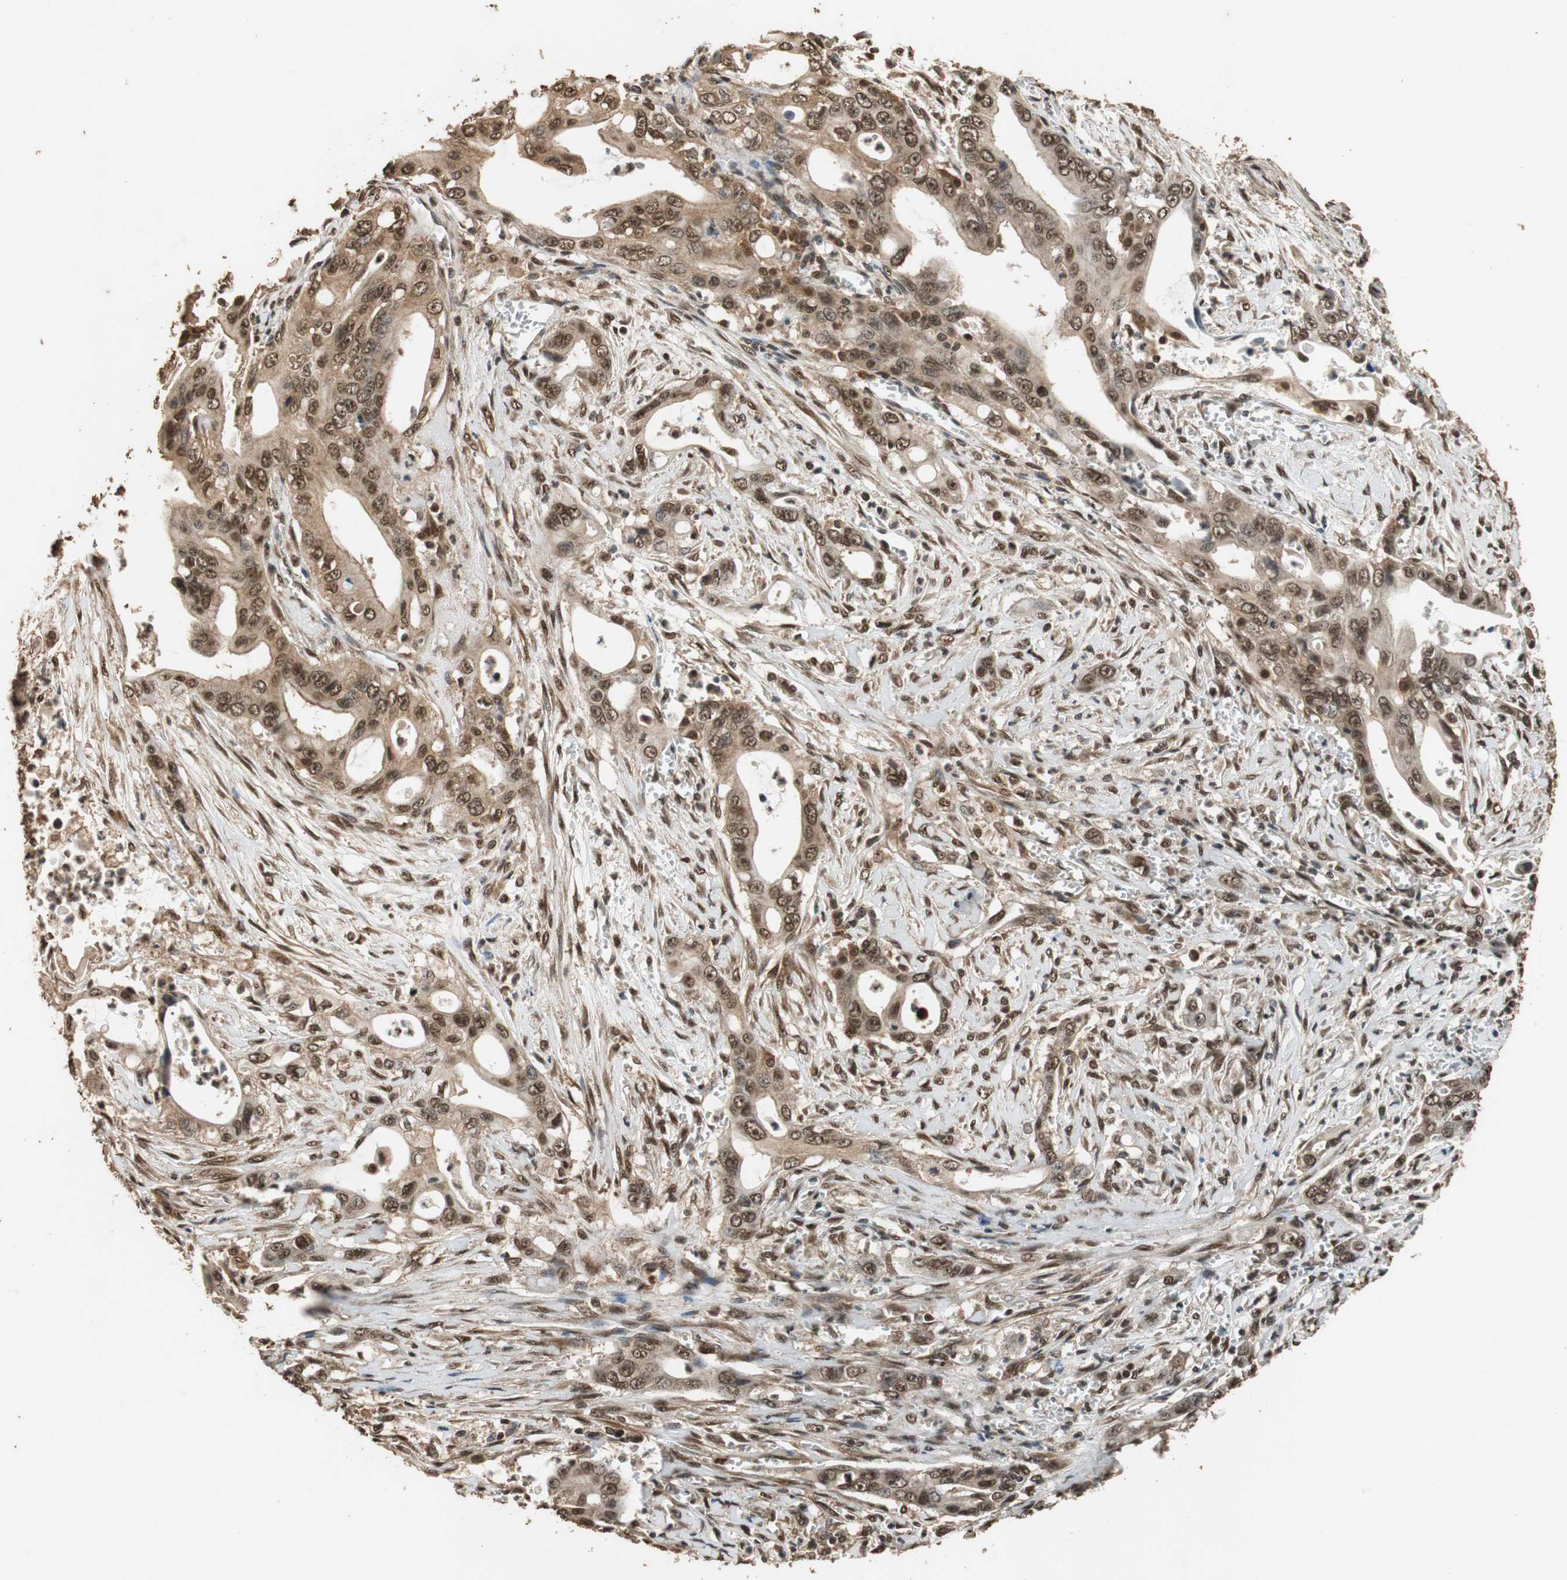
{"staining": {"intensity": "strong", "quantity": ">75%", "location": "cytoplasmic/membranous,nuclear"}, "tissue": "pancreatic cancer", "cell_type": "Tumor cells", "image_type": "cancer", "snomed": [{"axis": "morphology", "description": "Adenocarcinoma, NOS"}, {"axis": "topography", "description": "Pancreas"}], "caption": "Immunohistochemistry (IHC) of pancreatic adenocarcinoma shows high levels of strong cytoplasmic/membranous and nuclear positivity in approximately >75% of tumor cells.", "gene": "ZNF18", "patient": {"sex": "male", "age": 59}}